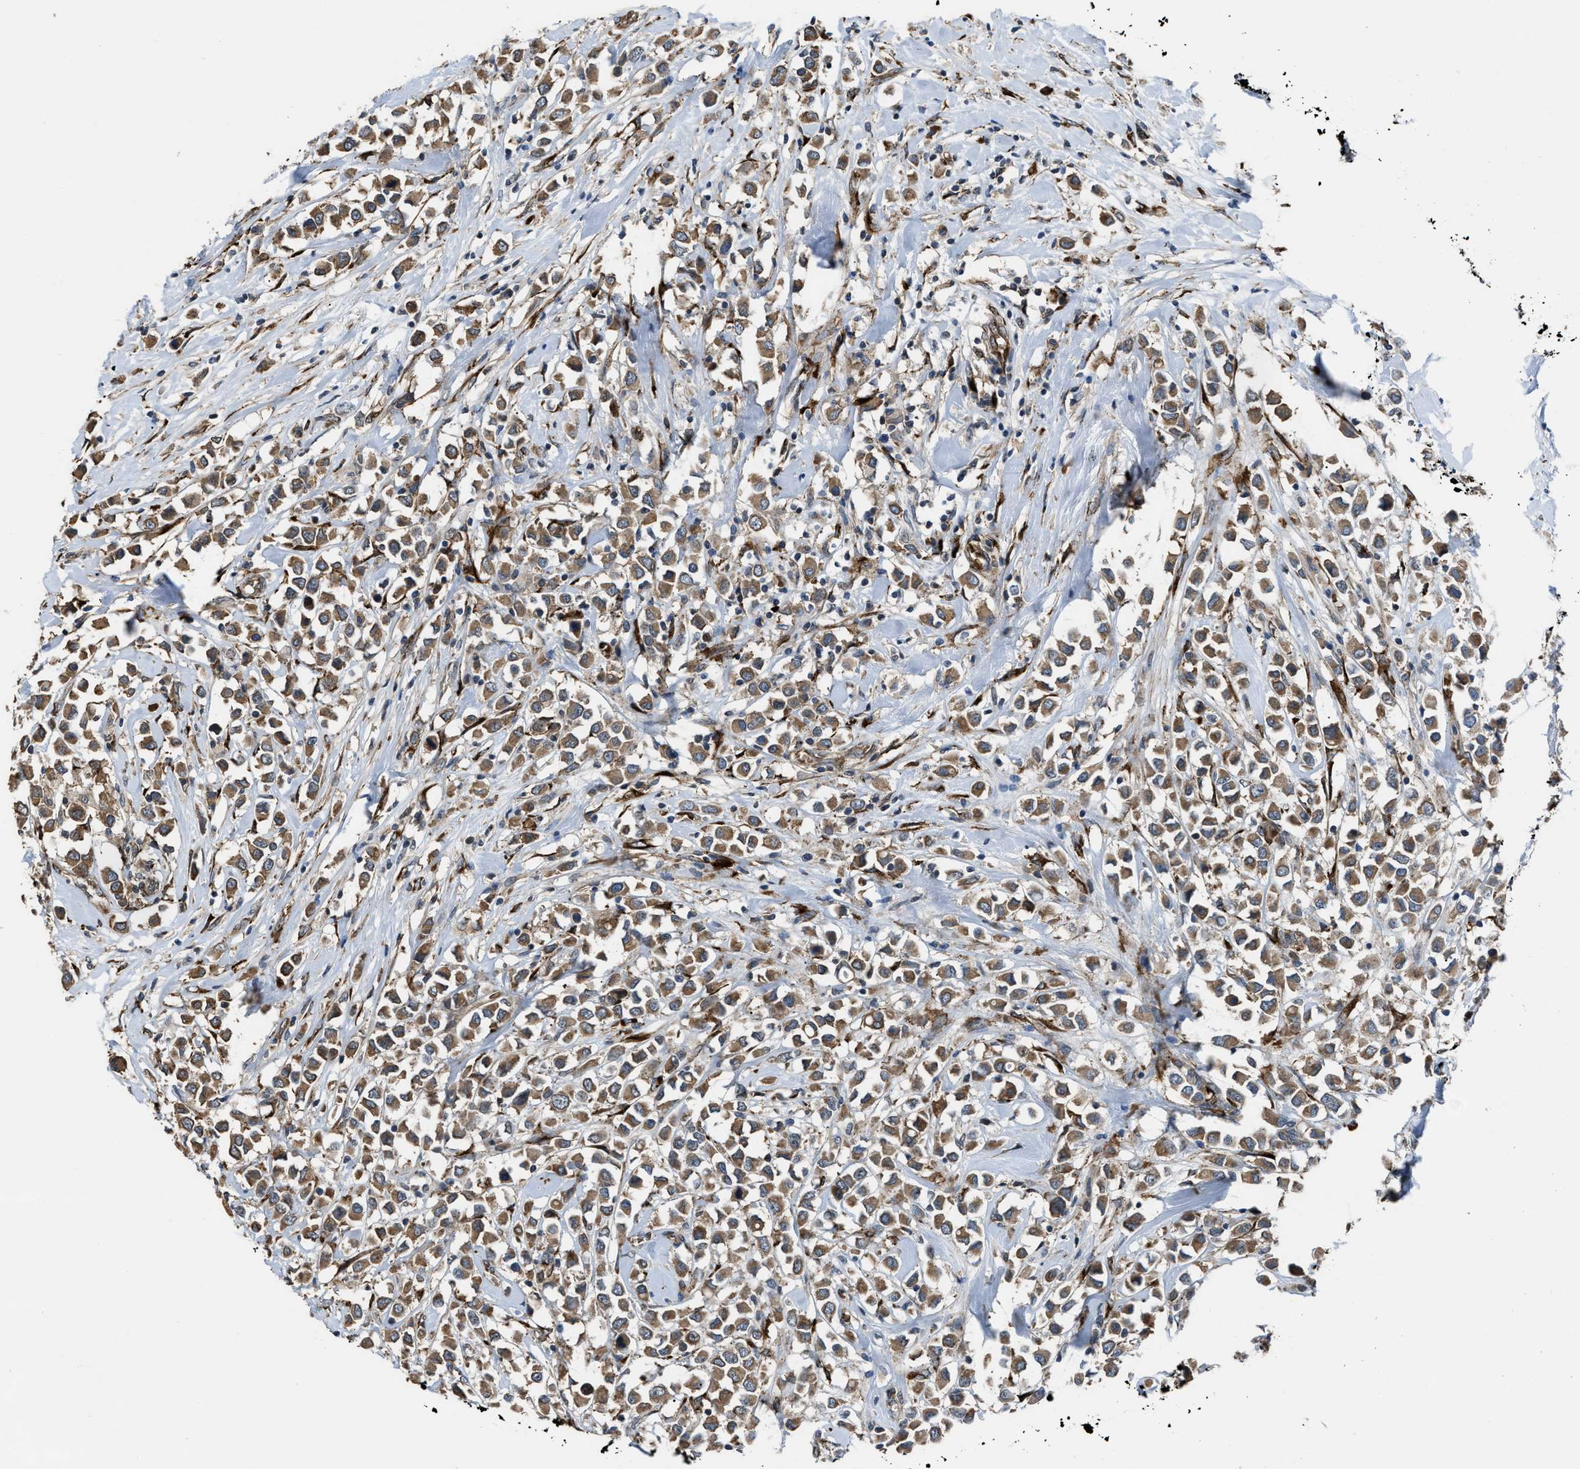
{"staining": {"intensity": "moderate", "quantity": ">75%", "location": "cytoplasmic/membranous"}, "tissue": "breast cancer", "cell_type": "Tumor cells", "image_type": "cancer", "snomed": [{"axis": "morphology", "description": "Duct carcinoma"}, {"axis": "topography", "description": "Breast"}], "caption": "The histopathology image reveals immunohistochemical staining of intraductal carcinoma (breast). There is moderate cytoplasmic/membranous expression is appreciated in about >75% of tumor cells.", "gene": "SELENOM", "patient": {"sex": "female", "age": 61}}